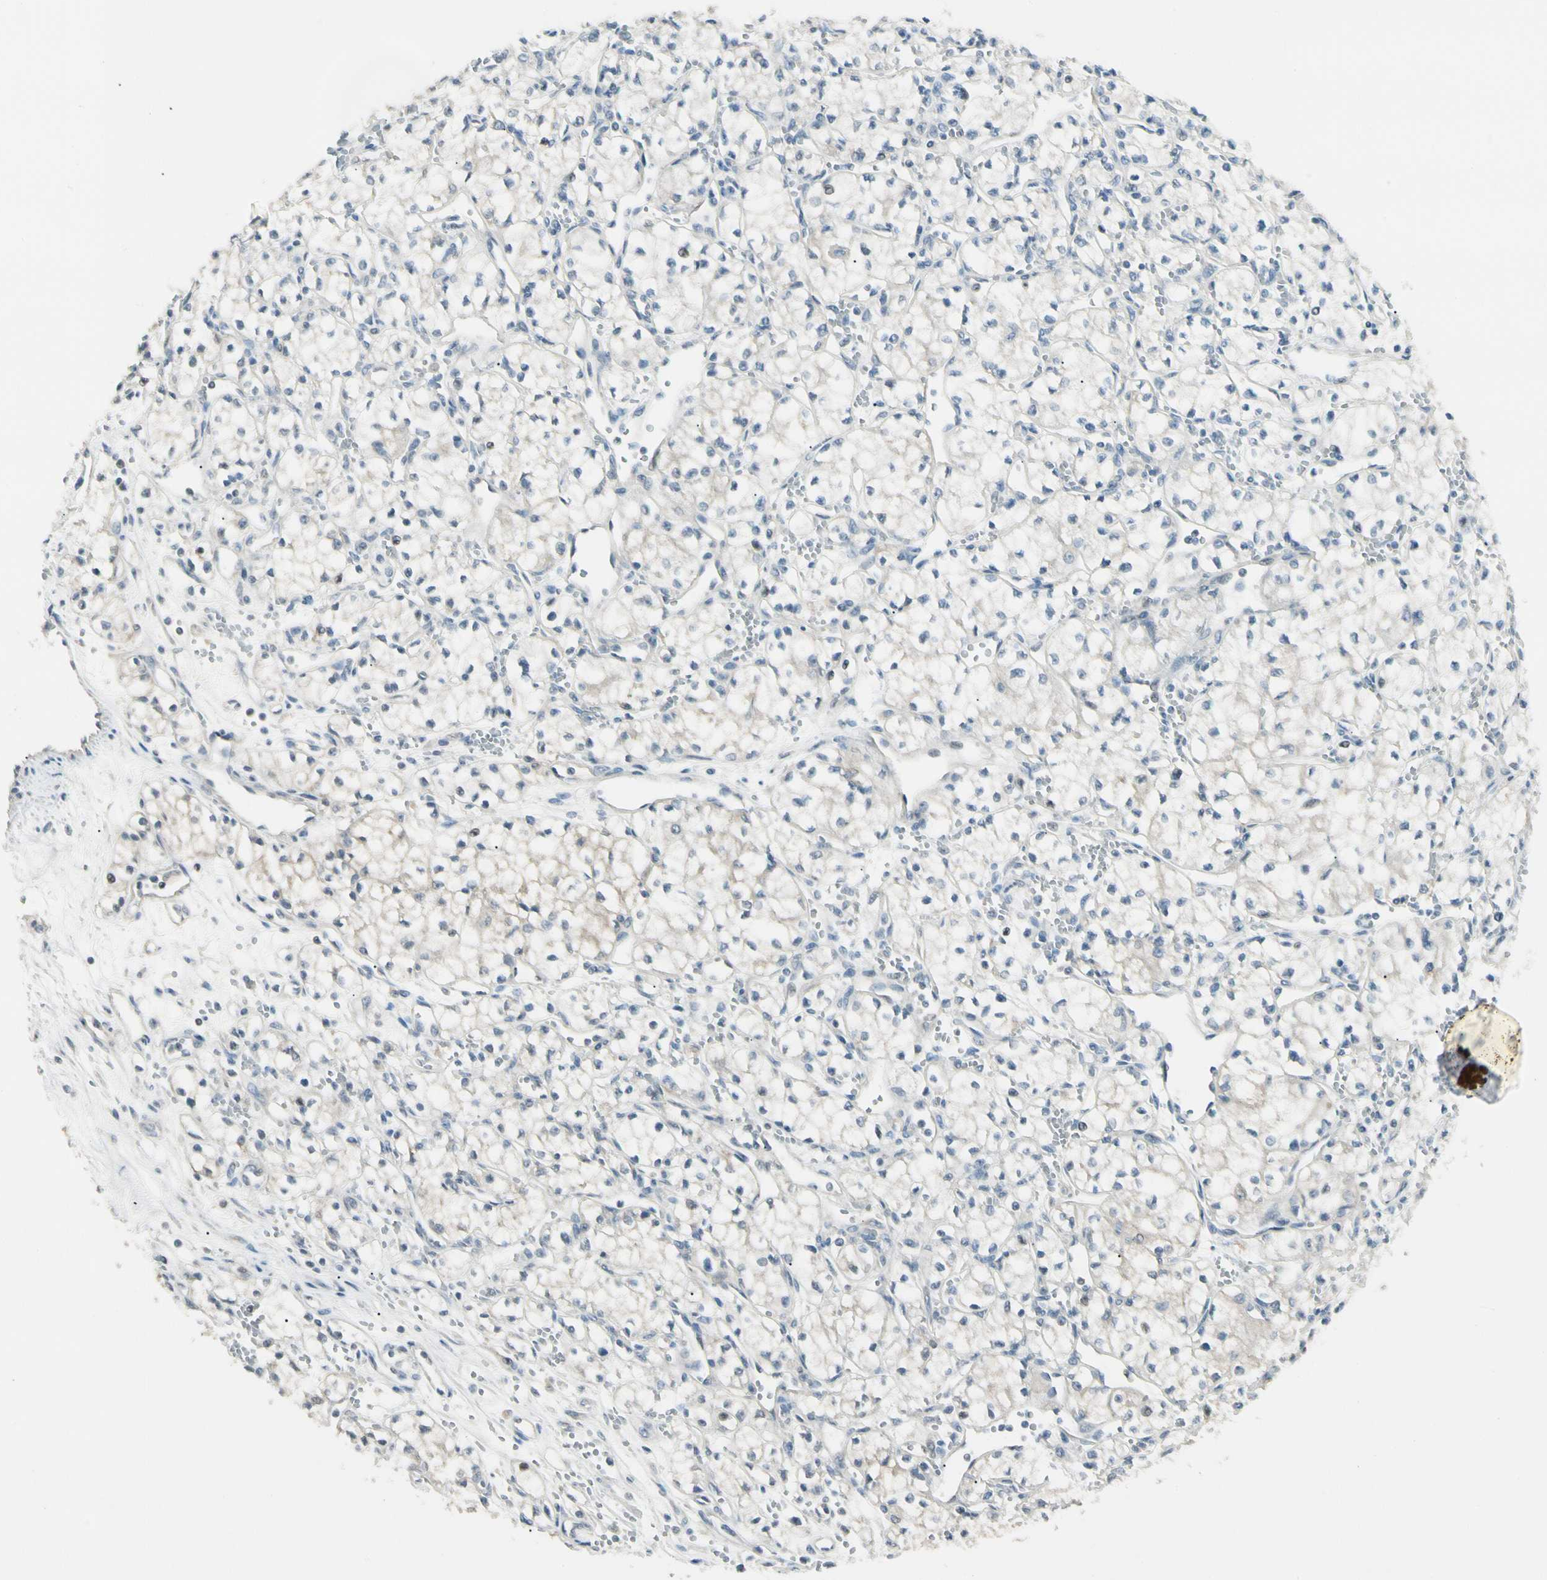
{"staining": {"intensity": "weak", "quantity": "<25%", "location": "cytoplasmic/membranous"}, "tissue": "renal cancer", "cell_type": "Tumor cells", "image_type": "cancer", "snomed": [{"axis": "morphology", "description": "Normal tissue, NOS"}, {"axis": "morphology", "description": "Adenocarcinoma, NOS"}, {"axis": "topography", "description": "Kidney"}], "caption": "A high-resolution histopathology image shows immunohistochemistry staining of renal cancer, which displays no significant staining in tumor cells.", "gene": "P3H2", "patient": {"sex": "male", "age": 59}}